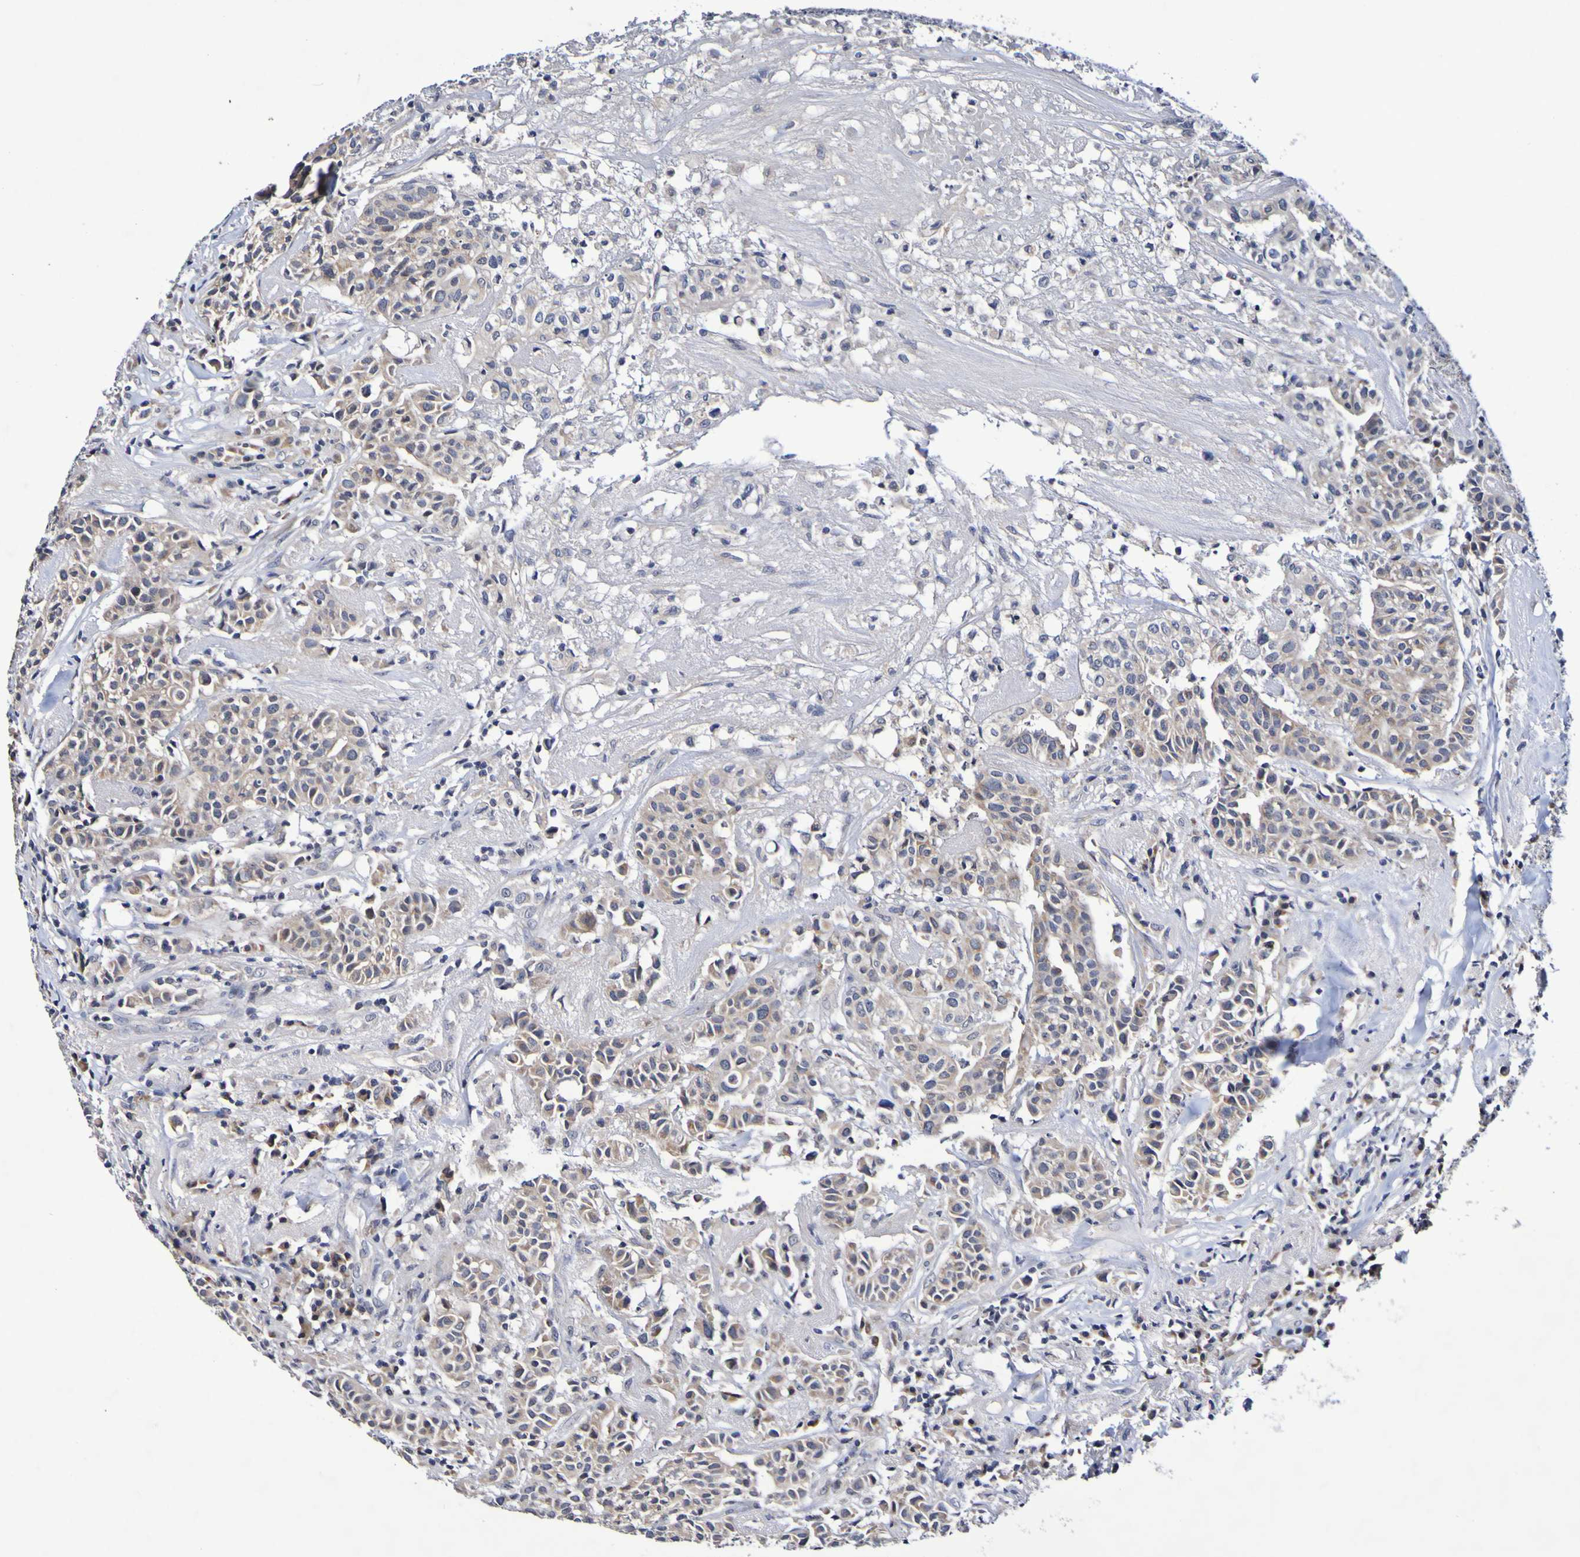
{"staining": {"intensity": "negative", "quantity": "none", "location": "none"}, "tissue": "head and neck cancer", "cell_type": "Tumor cells", "image_type": "cancer", "snomed": [{"axis": "morphology", "description": "Adenocarcinoma, NOS"}, {"axis": "topography", "description": "Salivary gland"}, {"axis": "topography", "description": "Head-Neck"}], "caption": "Head and neck adenocarcinoma was stained to show a protein in brown. There is no significant positivity in tumor cells. (DAB (3,3'-diaminobenzidine) immunohistochemistry (IHC) with hematoxylin counter stain).", "gene": "PTP4A2", "patient": {"sex": "female", "age": 65}}